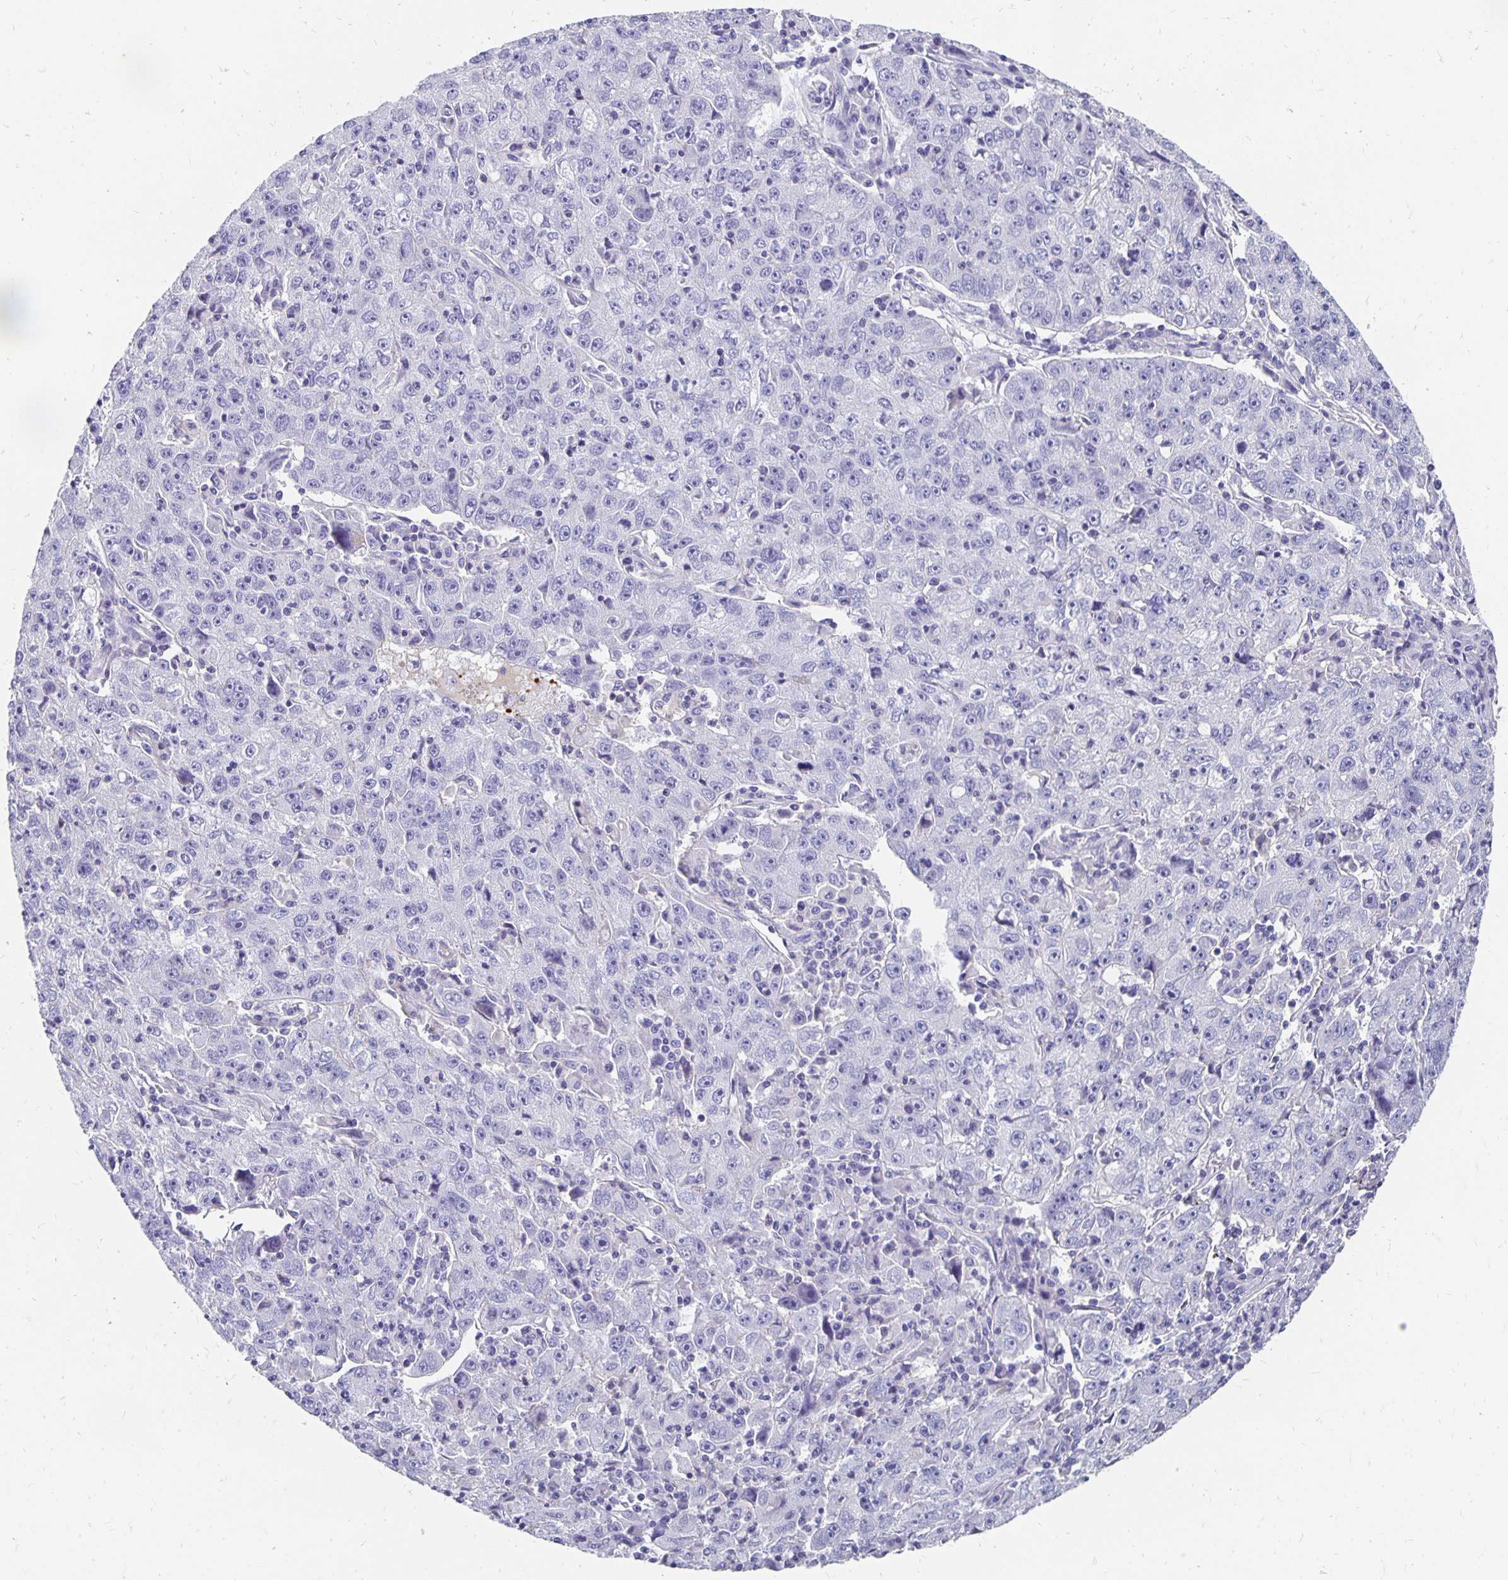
{"staining": {"intensity": "negative", "quantity": "none", "location": "none"}, "tissue": "lung cancer", "cell_type": "Tumor cells", "image_type": "cancer", "snomed": [{"axis": "morphology", "description": "Normal morphology"}, {"axis": "morphology", "description": "Adenocarcinoma, NOS"}, {"axis": "topography", "description": "Lymph node"}, {"axis": "topography", "description": "Lung"}], "caption": "Micrograph shows no protein staining in tumor cells of lung cancer tissue.", "gene": "APOB", "patient": {"sex": "female", "age": 57}}